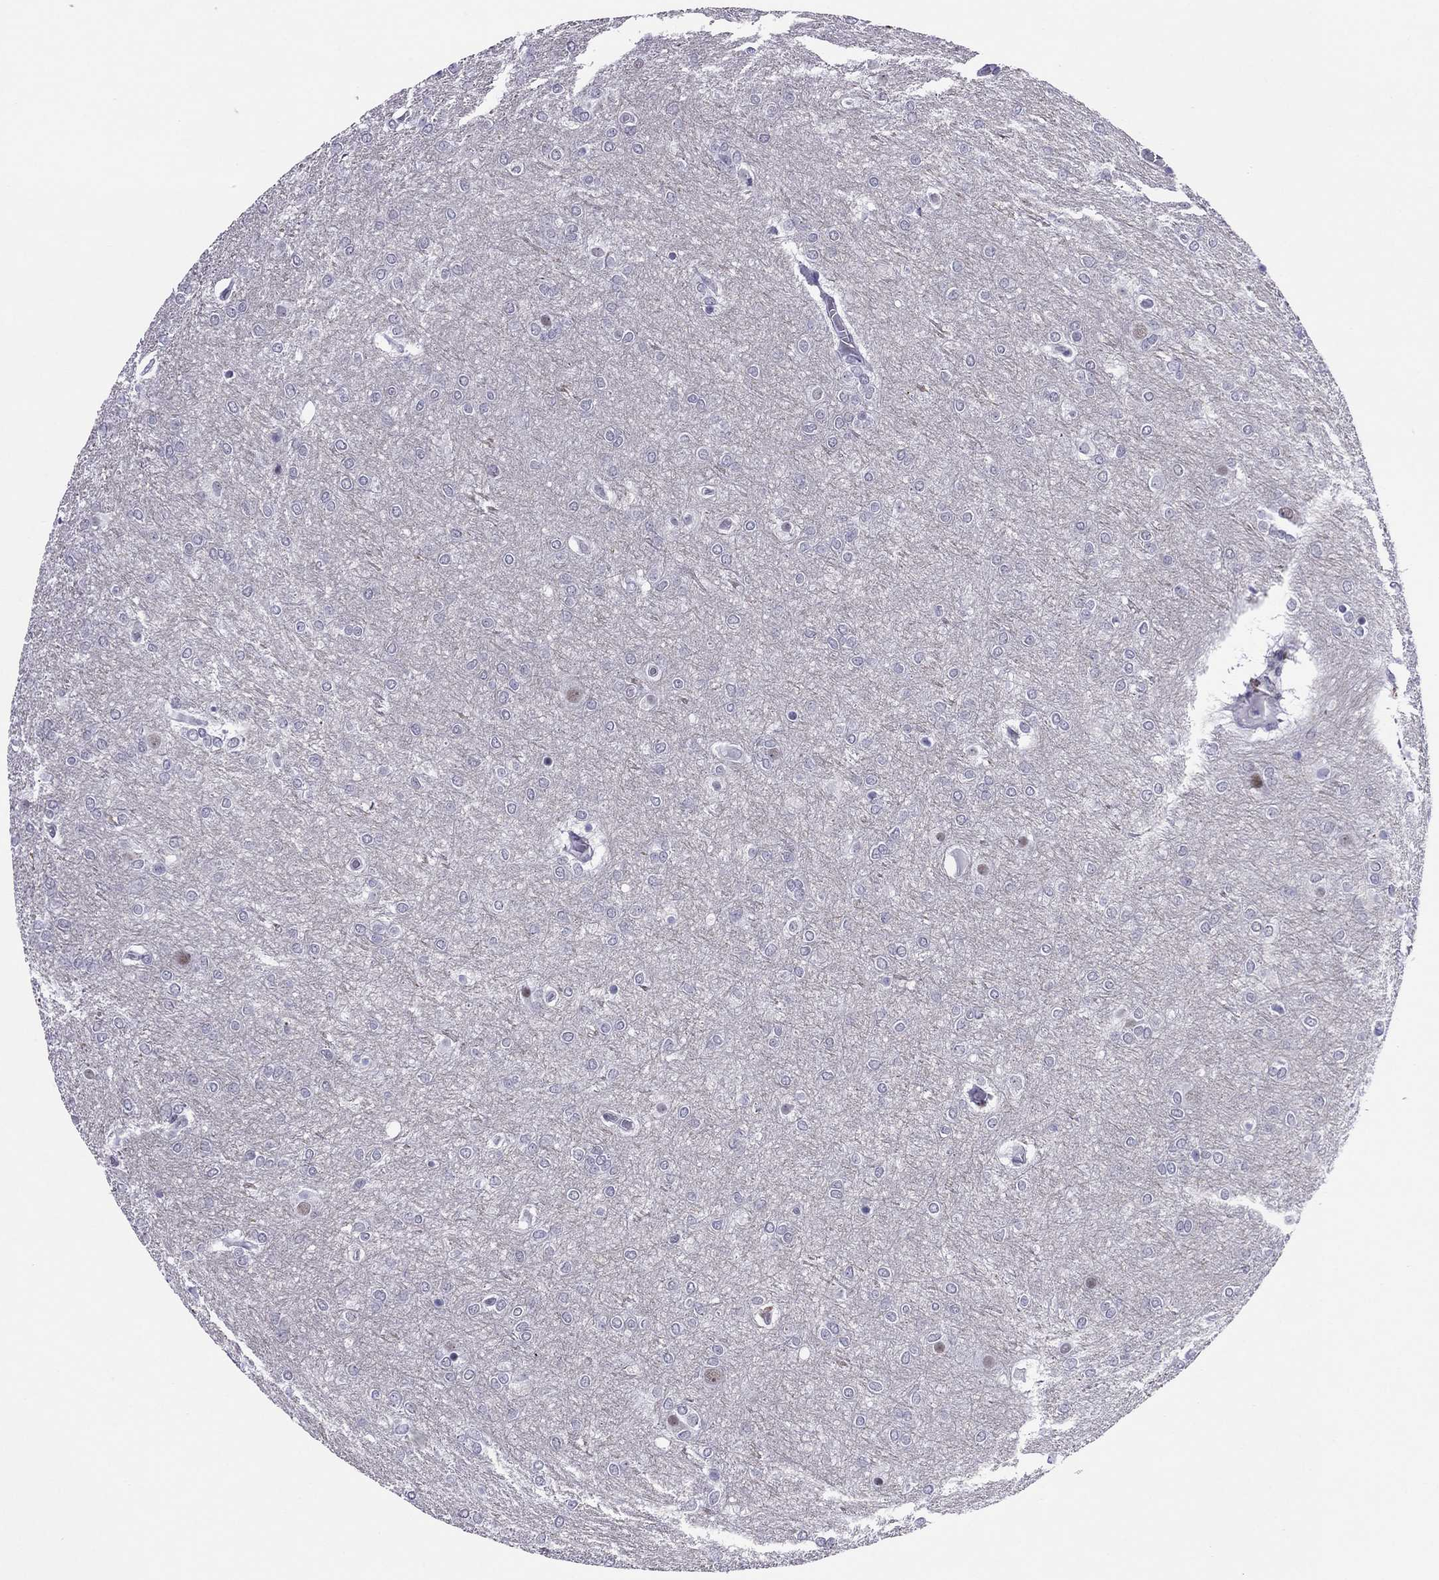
{"staining": {"intensity": "negative", "quantity": "none", "location": "none"}, "tissue": "glioma", "cell_type": "Tumor cells", "image_type": "cancer", "snomed": [{"axis": "morphology", "description": "Glioma, malignant, High grade"}, {"axis": "topography", "description": "Brain"}], "caption": "Tumor cells show no significant protein expression in malignant glioma (high-grade).", "gene": "ZNF646", "patient": {"sex": "female", "age": 61}}